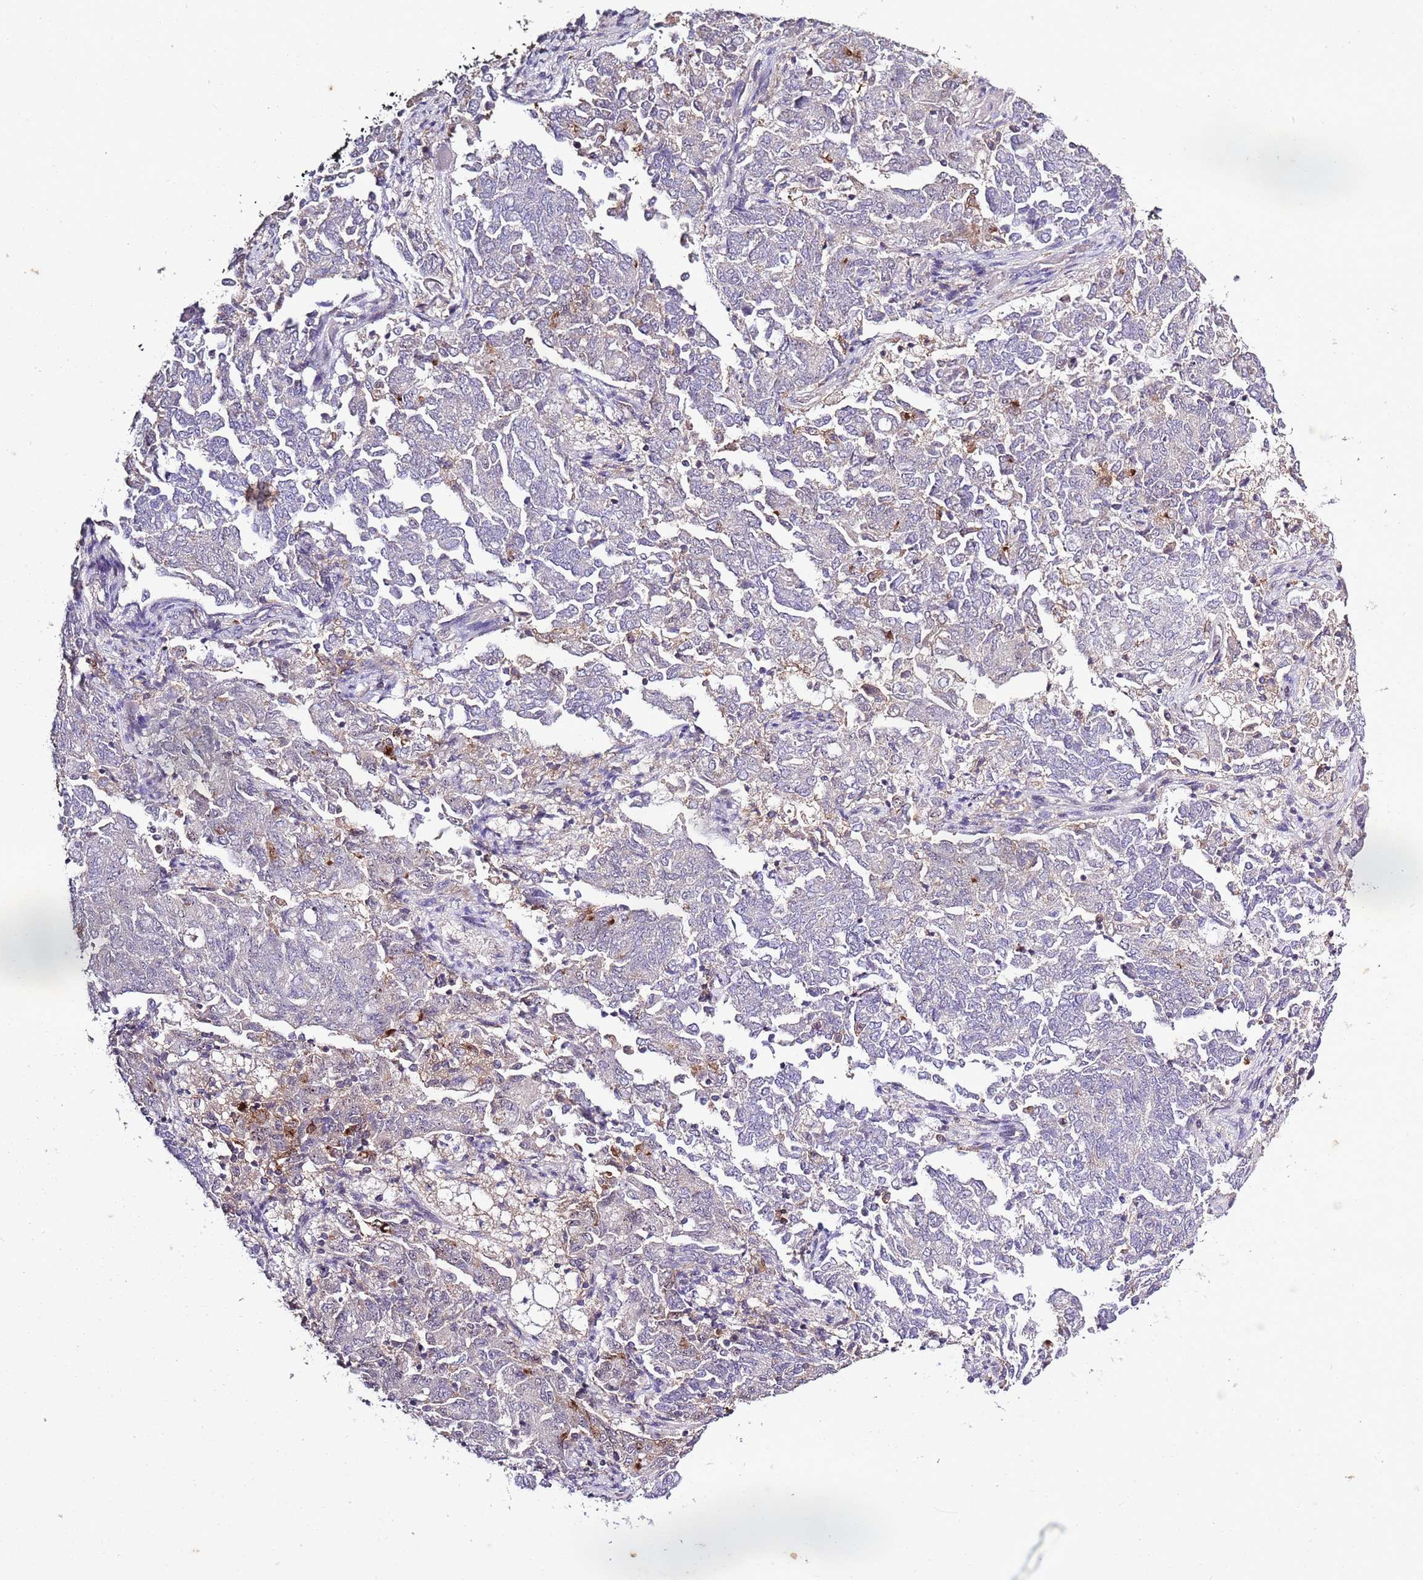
{"staining": {"intensity": "negative", "quantity": "none", "location": "none"}, "tissue": "endometrial cancer", "cell_type": "Tumor cells", "image_type": "cancer", "snomed": [{"axis": "morphology", "description": "Adenocarcinoma, NOS"}, {"axis": "topography", "description": "Endometrium"}], "caption": "The immunohistochemistry (IHC) micrograph has no significant positivity in tumor cells of endometrial cancer (adenocarcinoma) tissue.", "gene": "CAPN9", "patient": {"sex": "female", "age": 80}}